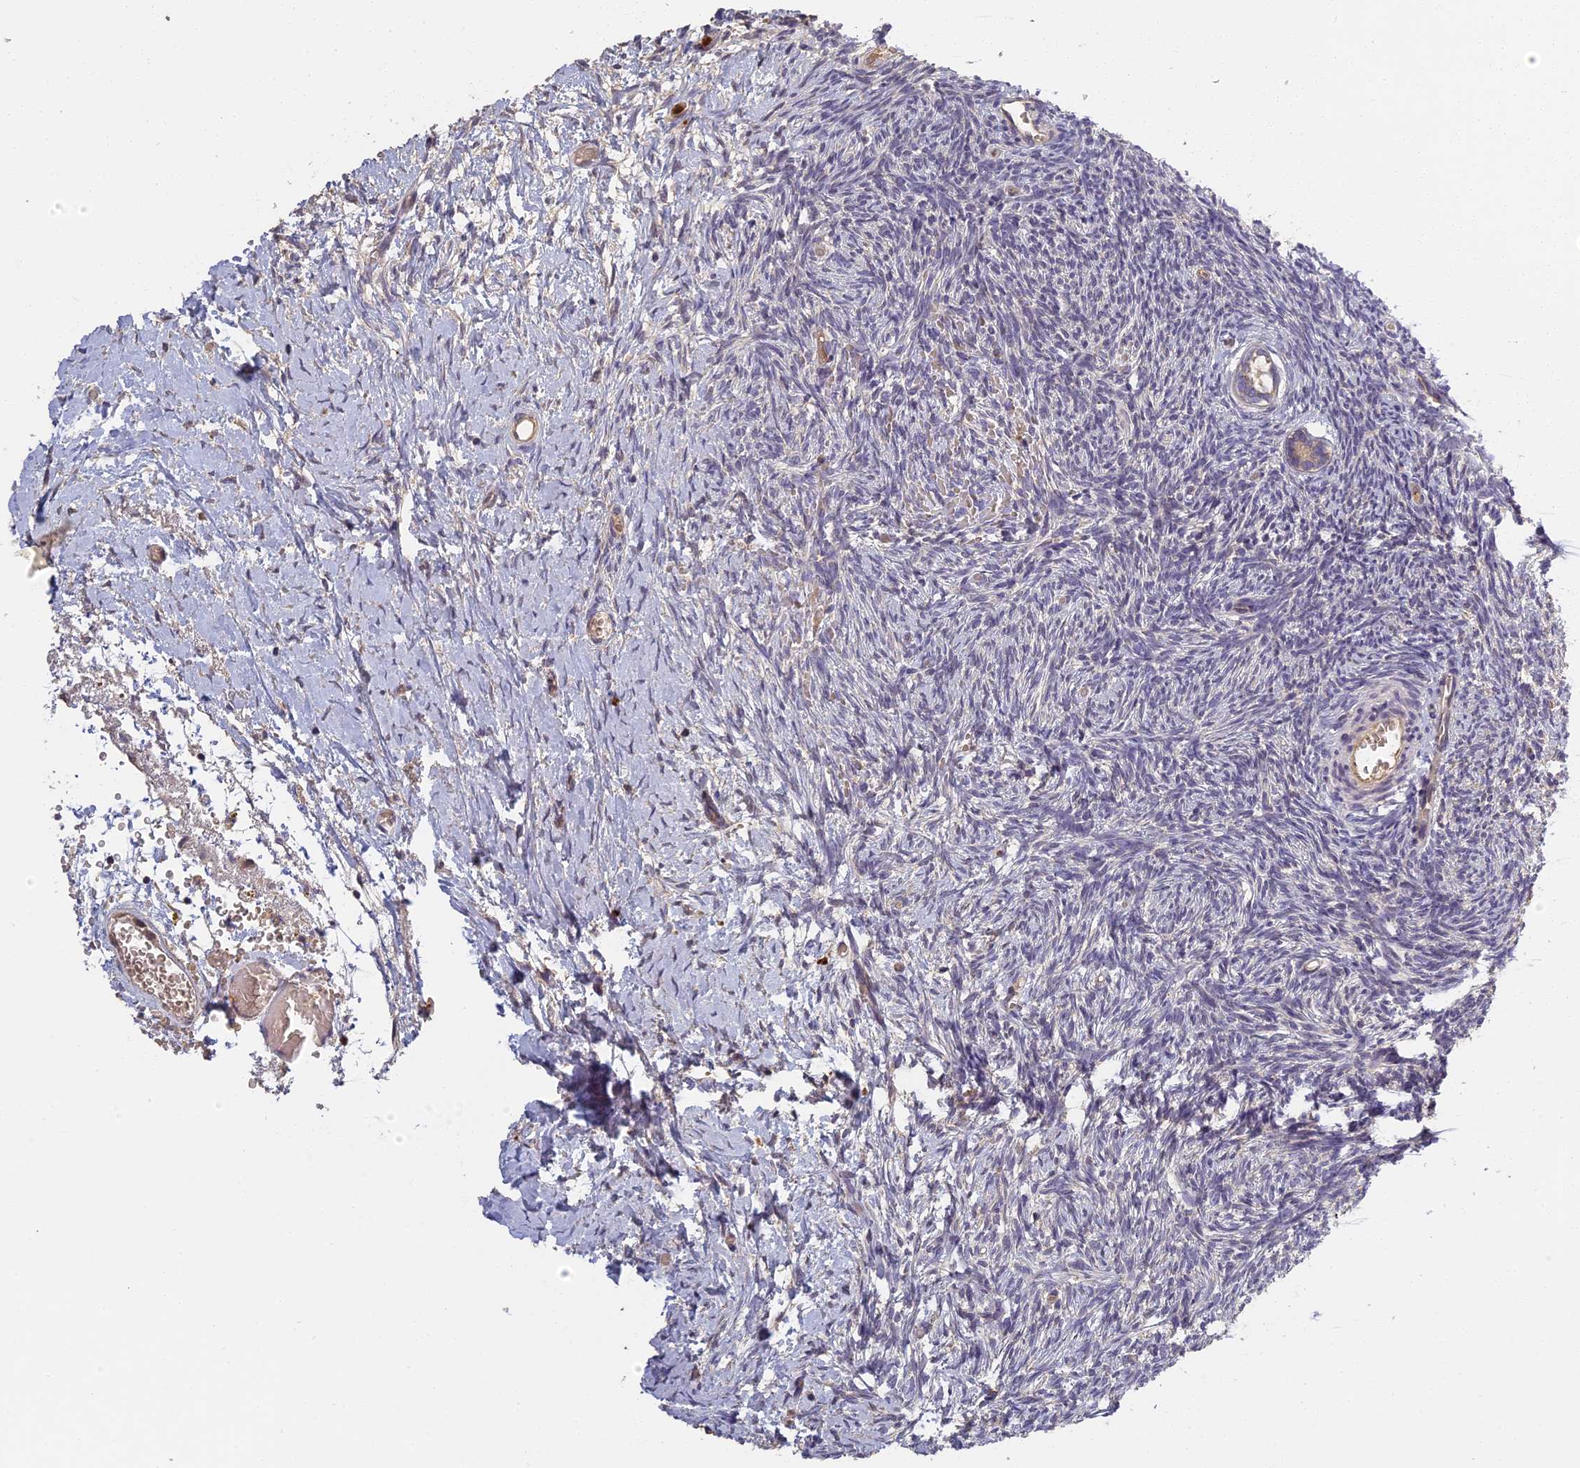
{"staining": {"intensity": "negative", "quantity": "none", "location": "none"}, "tissue": "ovary", "cell_type": "Follicle cells", "image_type": "normal", "snomed": [{"axis": "morphology", "description": "Normal tissue, NOS"}, {"axis": "topography", "description": "Ovary"}], "caption": "Immunohistochemical staining of normal ovary reveals no significant expression in follicle cells.", "gene": "AP4E1", "patient": {"sex": "female", "age": 39}}